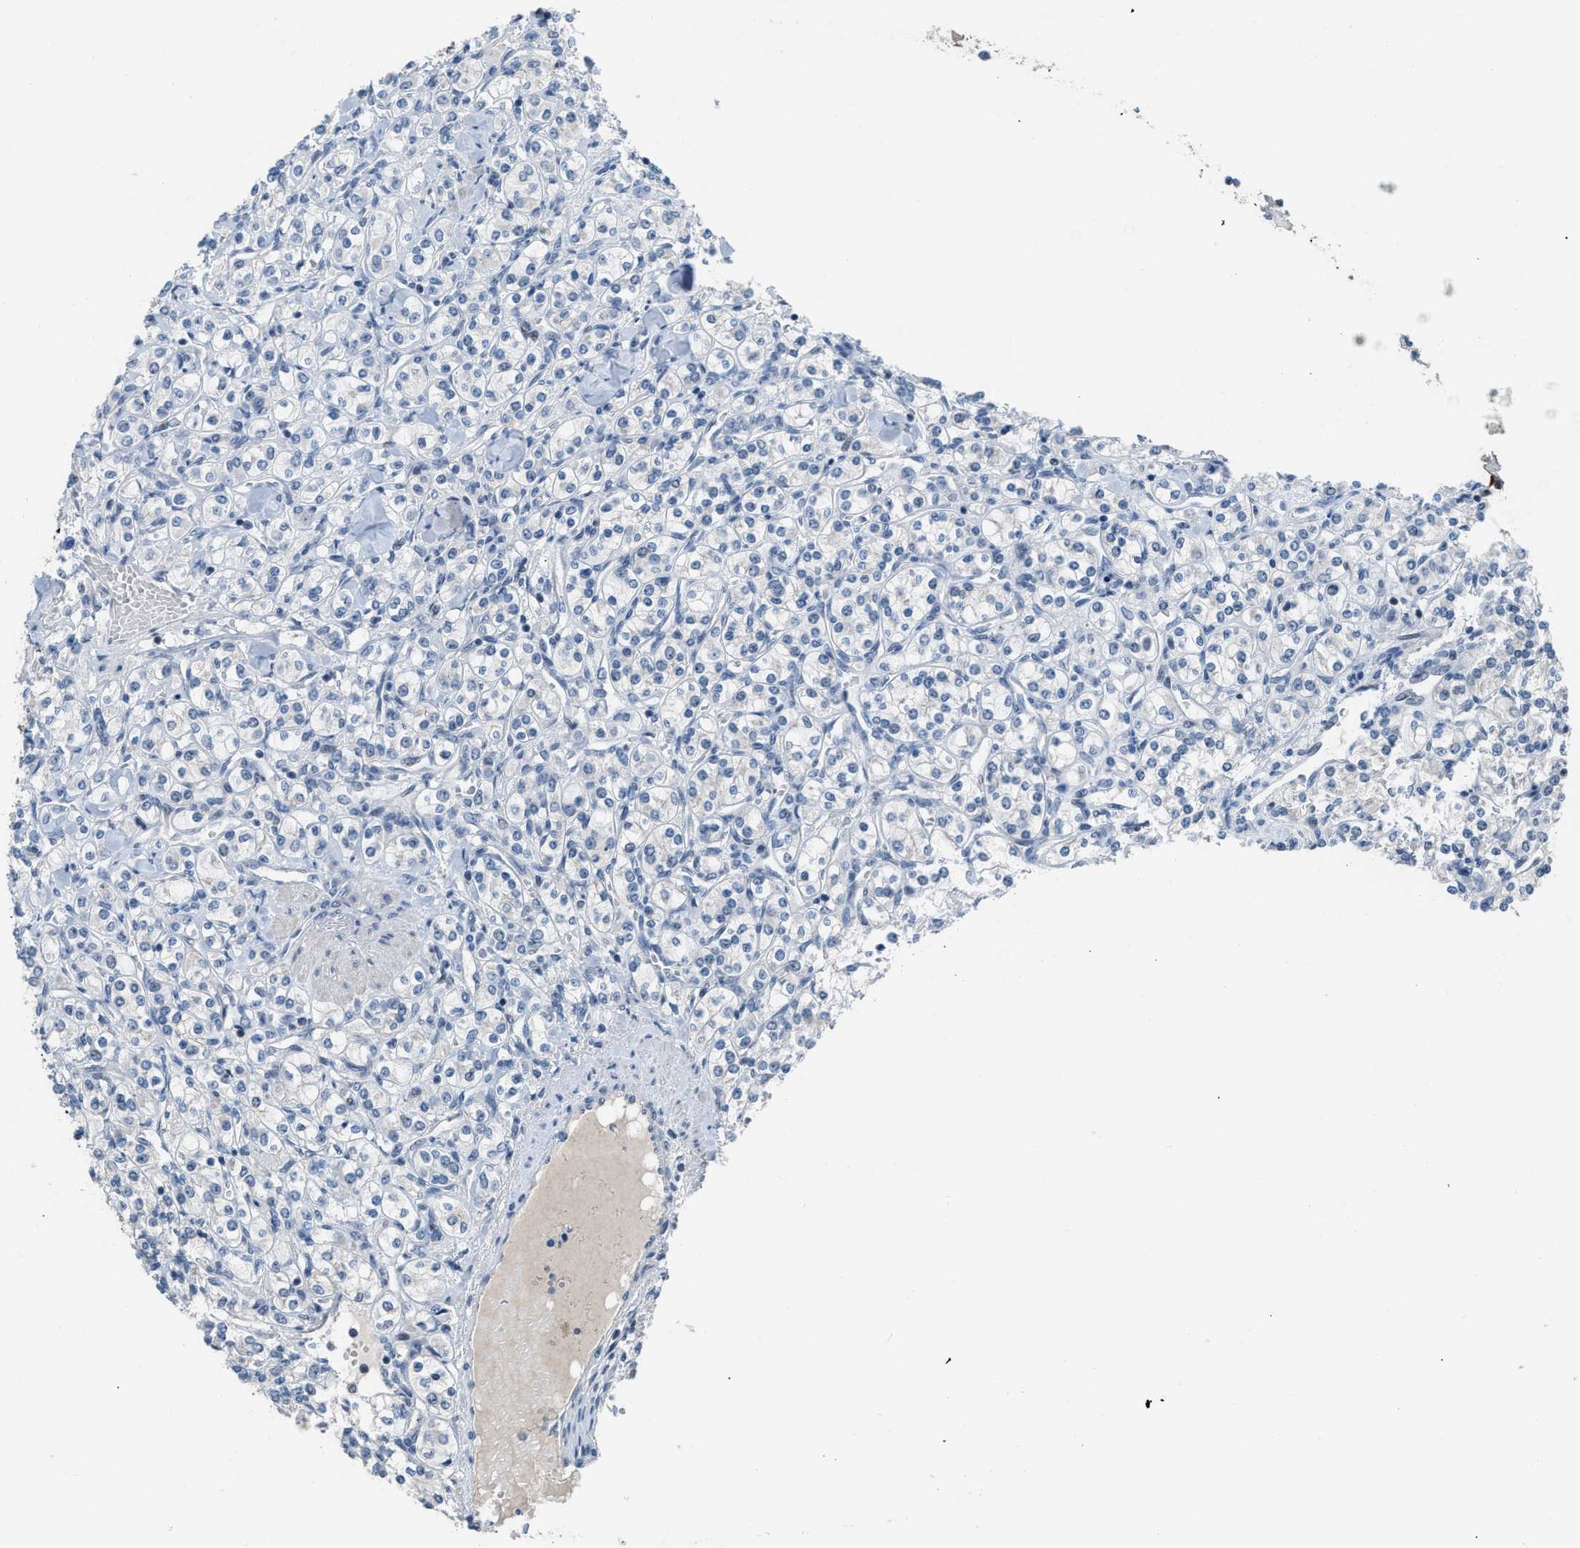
{"staining": {"intensity": "negative", "quantity": "none", "location": "none"}, "tissue": "renal cancer", "cell_type": "Tumor cells", "image_type": "cancer", "snomed": [{"axis": "morphology", "description": "Adenocarcinoma, NOS"}, {"axis": "topography", "description": "Kidney"}], "caption": "High magnification brightfield microscopy of renal cancer (adenocarcinoma) stained with DAB (brown) and counterstained with hematoxylin (blue): tumor cells show no significant positivity.", "gene": "SETDB1", "patient": {"sex": "male", "age": 77}}